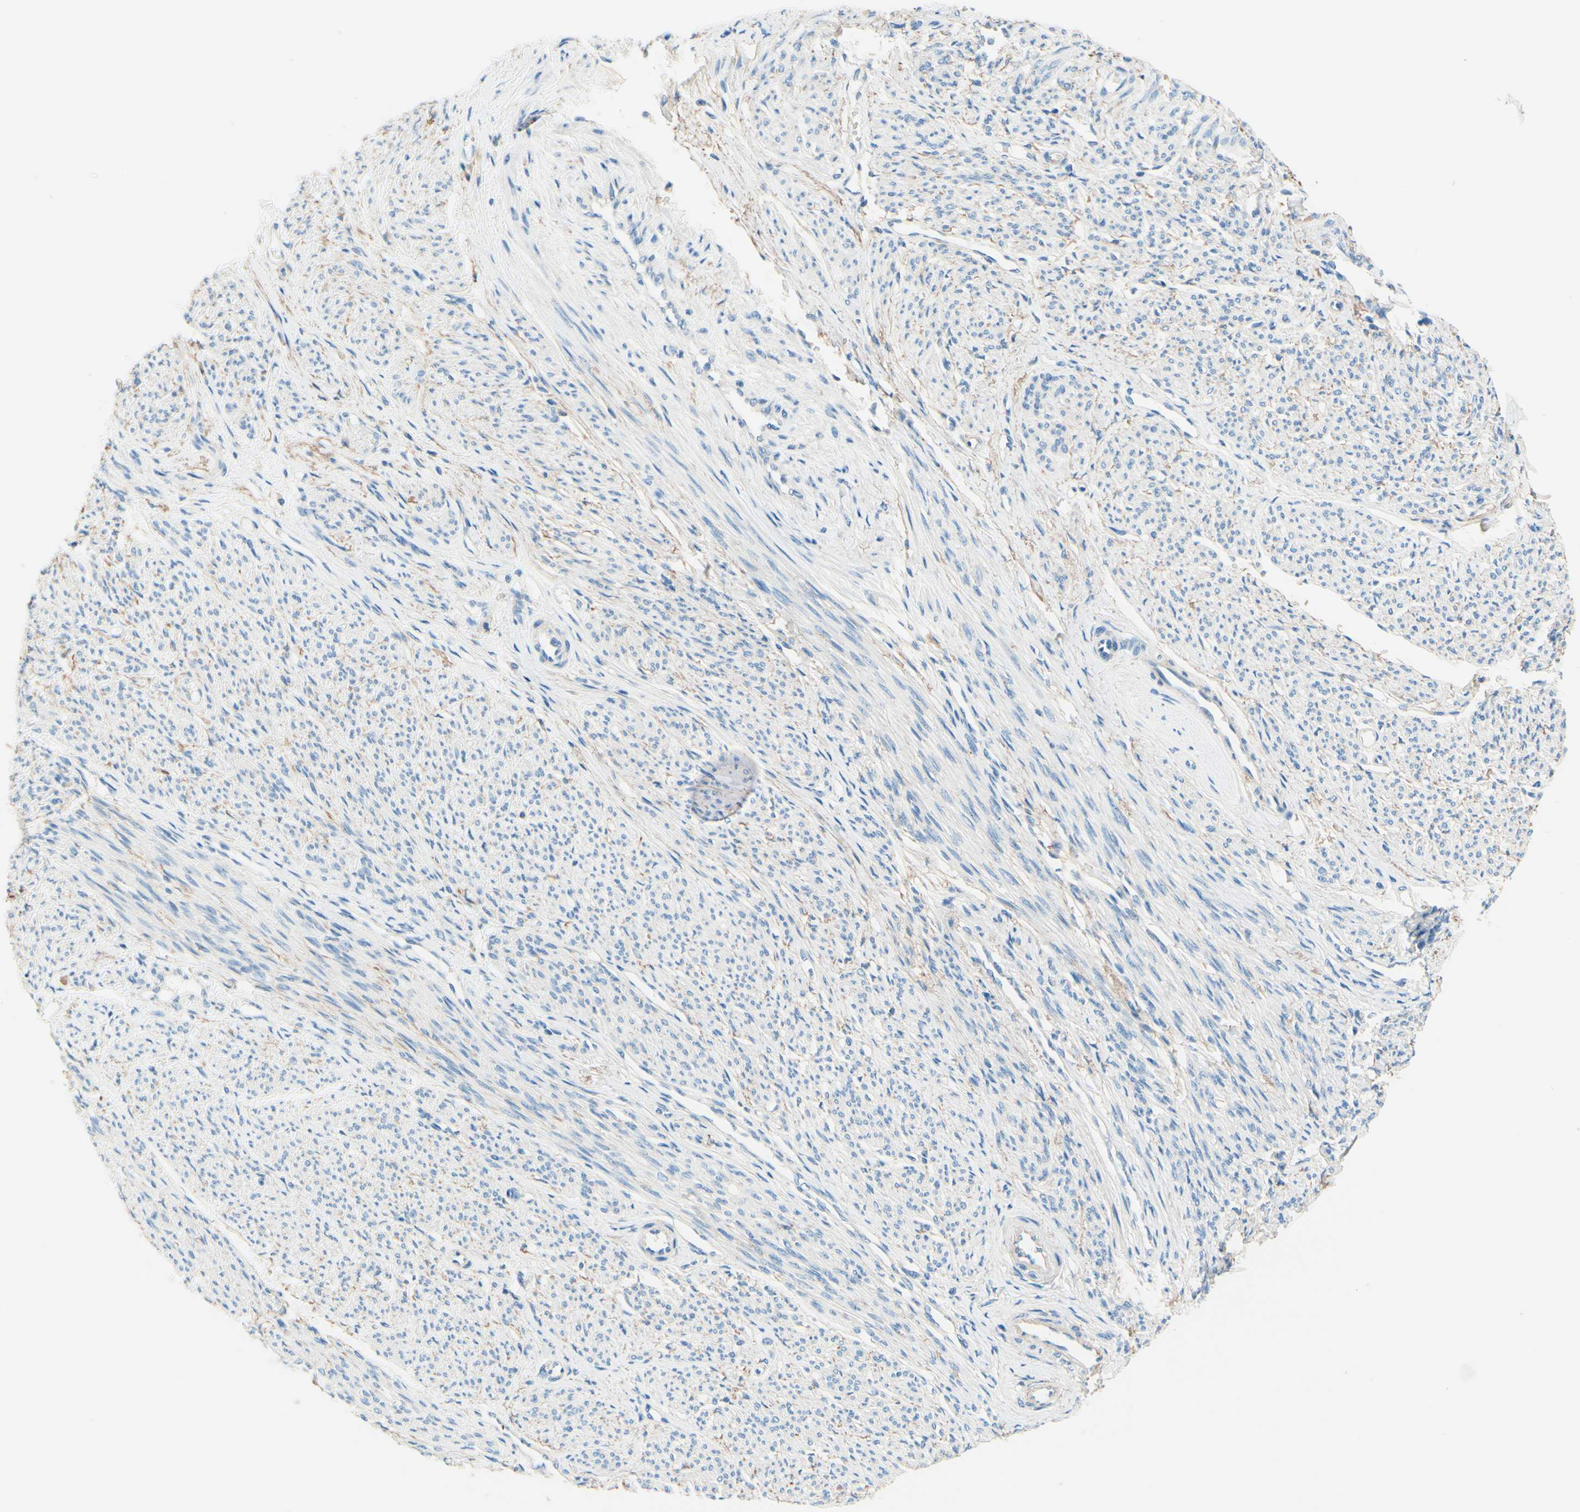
{"staining": {"intensity": "negative", "quantity": "none", "location": "none"}, "tissue": "smooth muscle", "cell_type": "Smooth muscle cells", "image_type": "normal", "snomed": [{"axis": "morphology", "description": "Normal tissue, NOS"}, {"axis": "topography", "description": "Smooth muscle"}], "caption": "Smooth muscle cells show no significant protein positivity in normal smooth muscle. The staining was performed using DAB to visualize the protein expression in brown, while the nuclei were stained in blue with hematoxylin (Magnification: 20x).", "gene": "PASD1", "patient": {"sex": "female", "age": 65}}